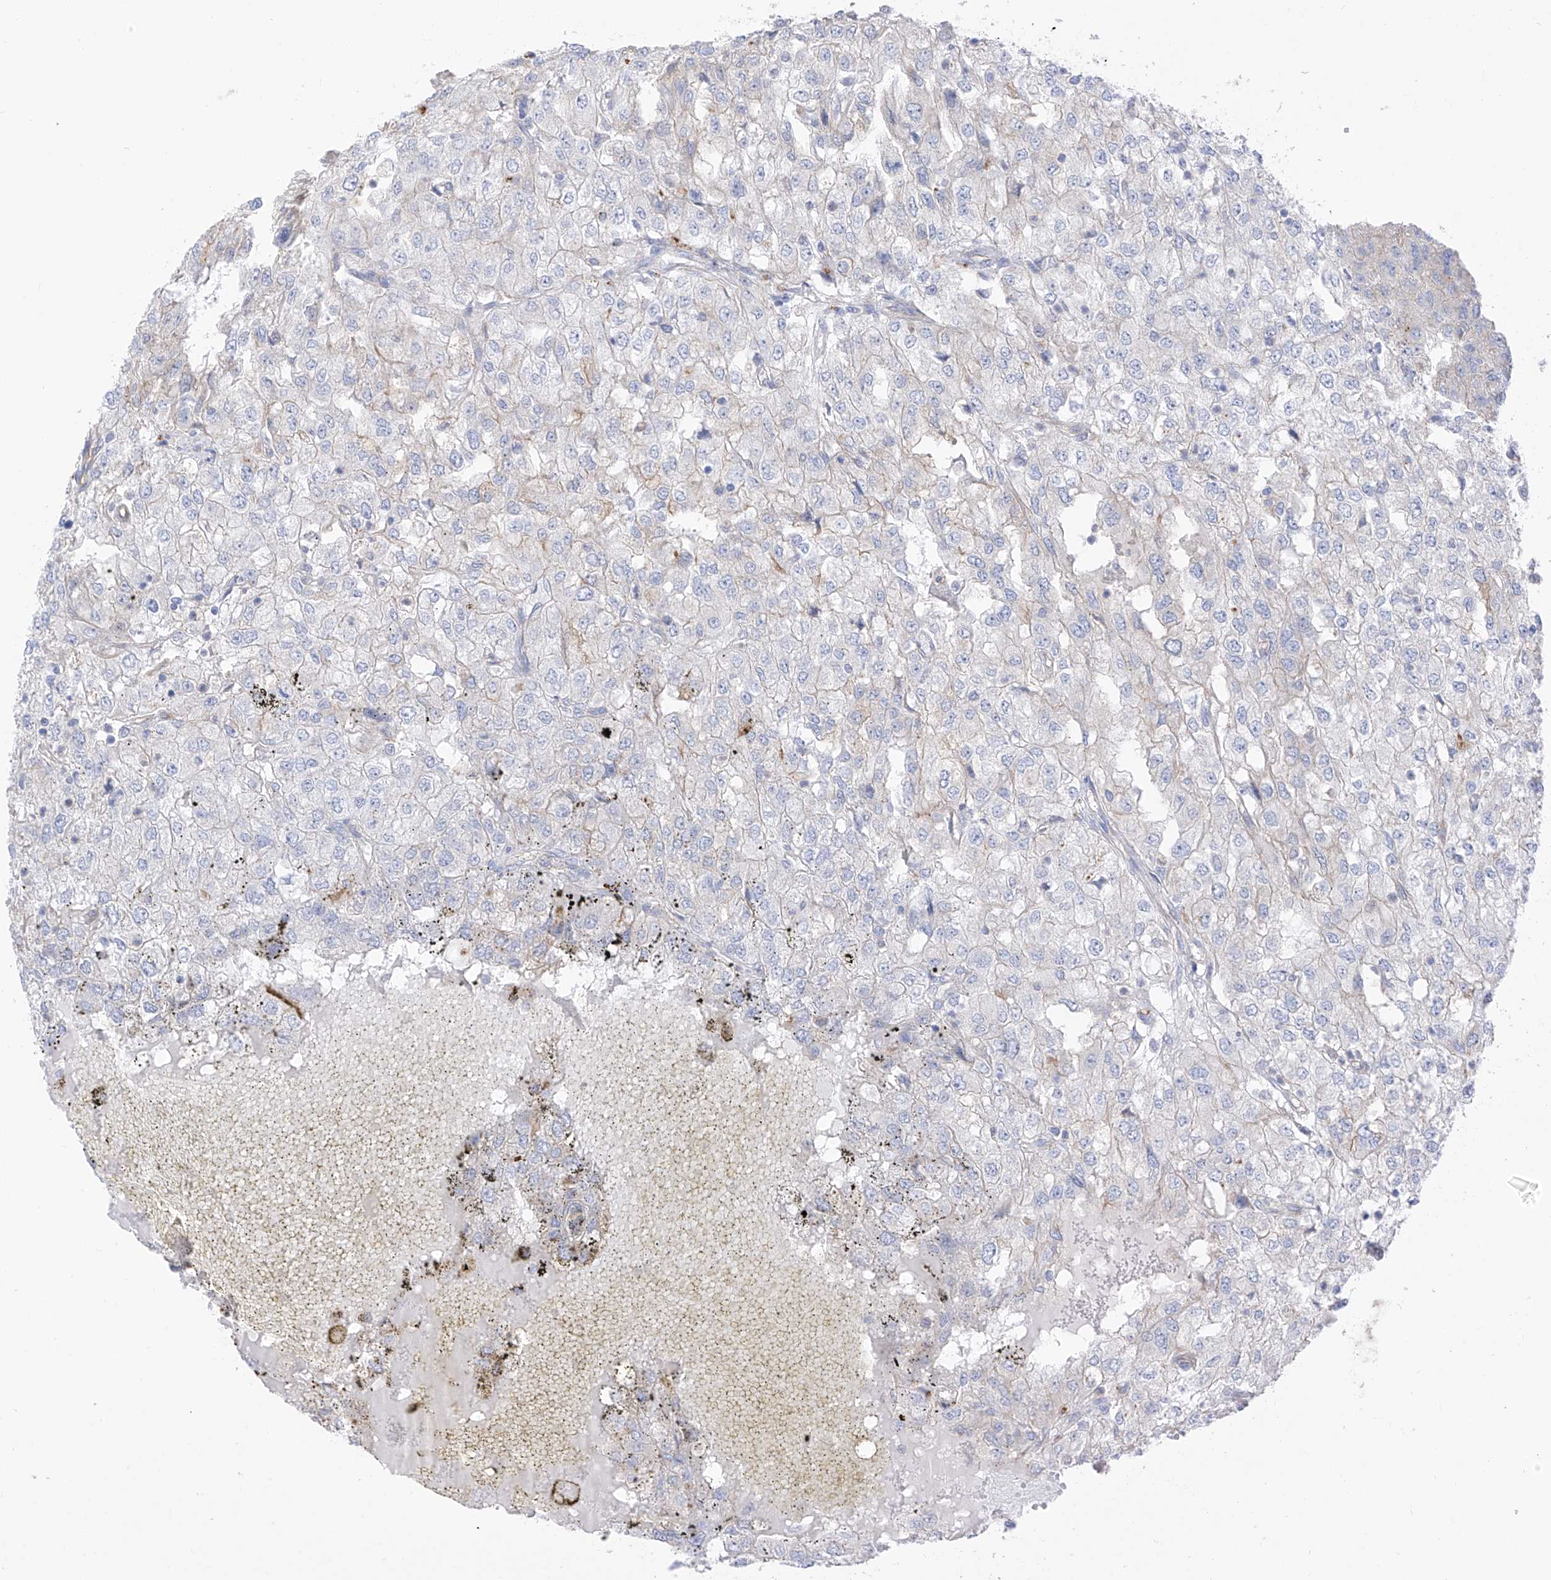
{"staining": {"intensity": "weak", "quantity": "<25%", "location": "cytoplasmic/membranous"}, "tissue": "renal cancer", "cell_type": "Tumor cells", "image_type": "cancer", "snomed": [{"axis": "morphology", "description": "Adenocarcinoma, NOS"}, {"axis": "topography", "description": "Kidney"}], "caption": "Renal adenocarcinoma stained for a protein using immunohistochemistry shows no positivity tumor cells.", "gene": "ITGA9", "patient": {"sex": "female", "age": 54}}